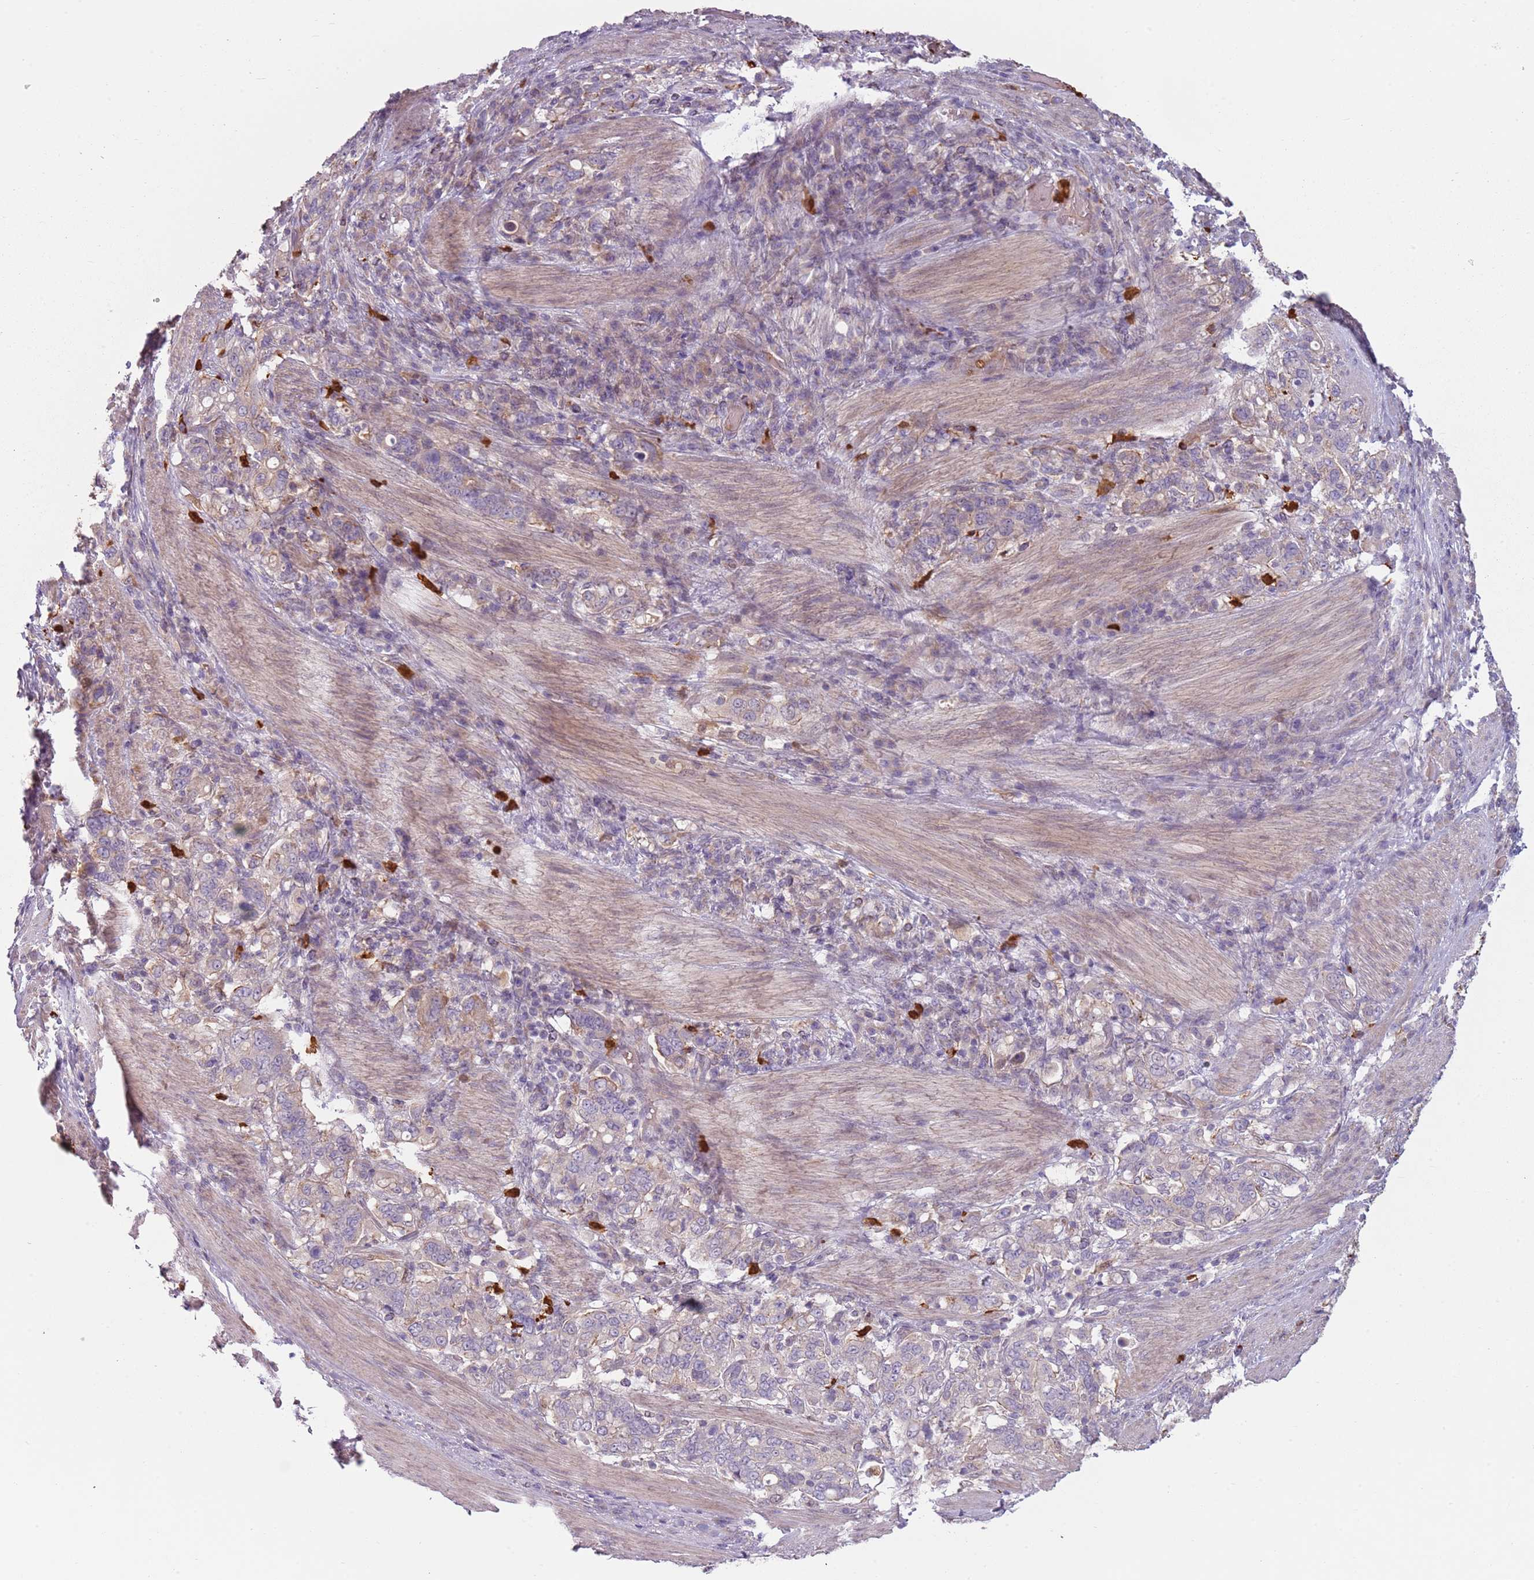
{"staining": {"intensity": "weak", "quantity": "<25%", "location": "cytoplasmic/membranous"}, "tissue": "stomach cancer", "cell_type": "Tumor cells", "image_type": "cancer", "snomed": [{"axis": "morphology", "description": "Adenocarcinoma, NOS"}, {"axis": "topography", "description": "Stomach, upper"}, {"axis": "topography", "description": "Stomach"}], "caption": "DAB immunohistochemical staining of human stomach adenocarcinoma shows no significant staining in tumor cells. (DAB immunohistochemistry (IHC) with hematoxylin counter stain).", "gene": "SPAG4", "patient": {"sex": "male", "age": 62}}